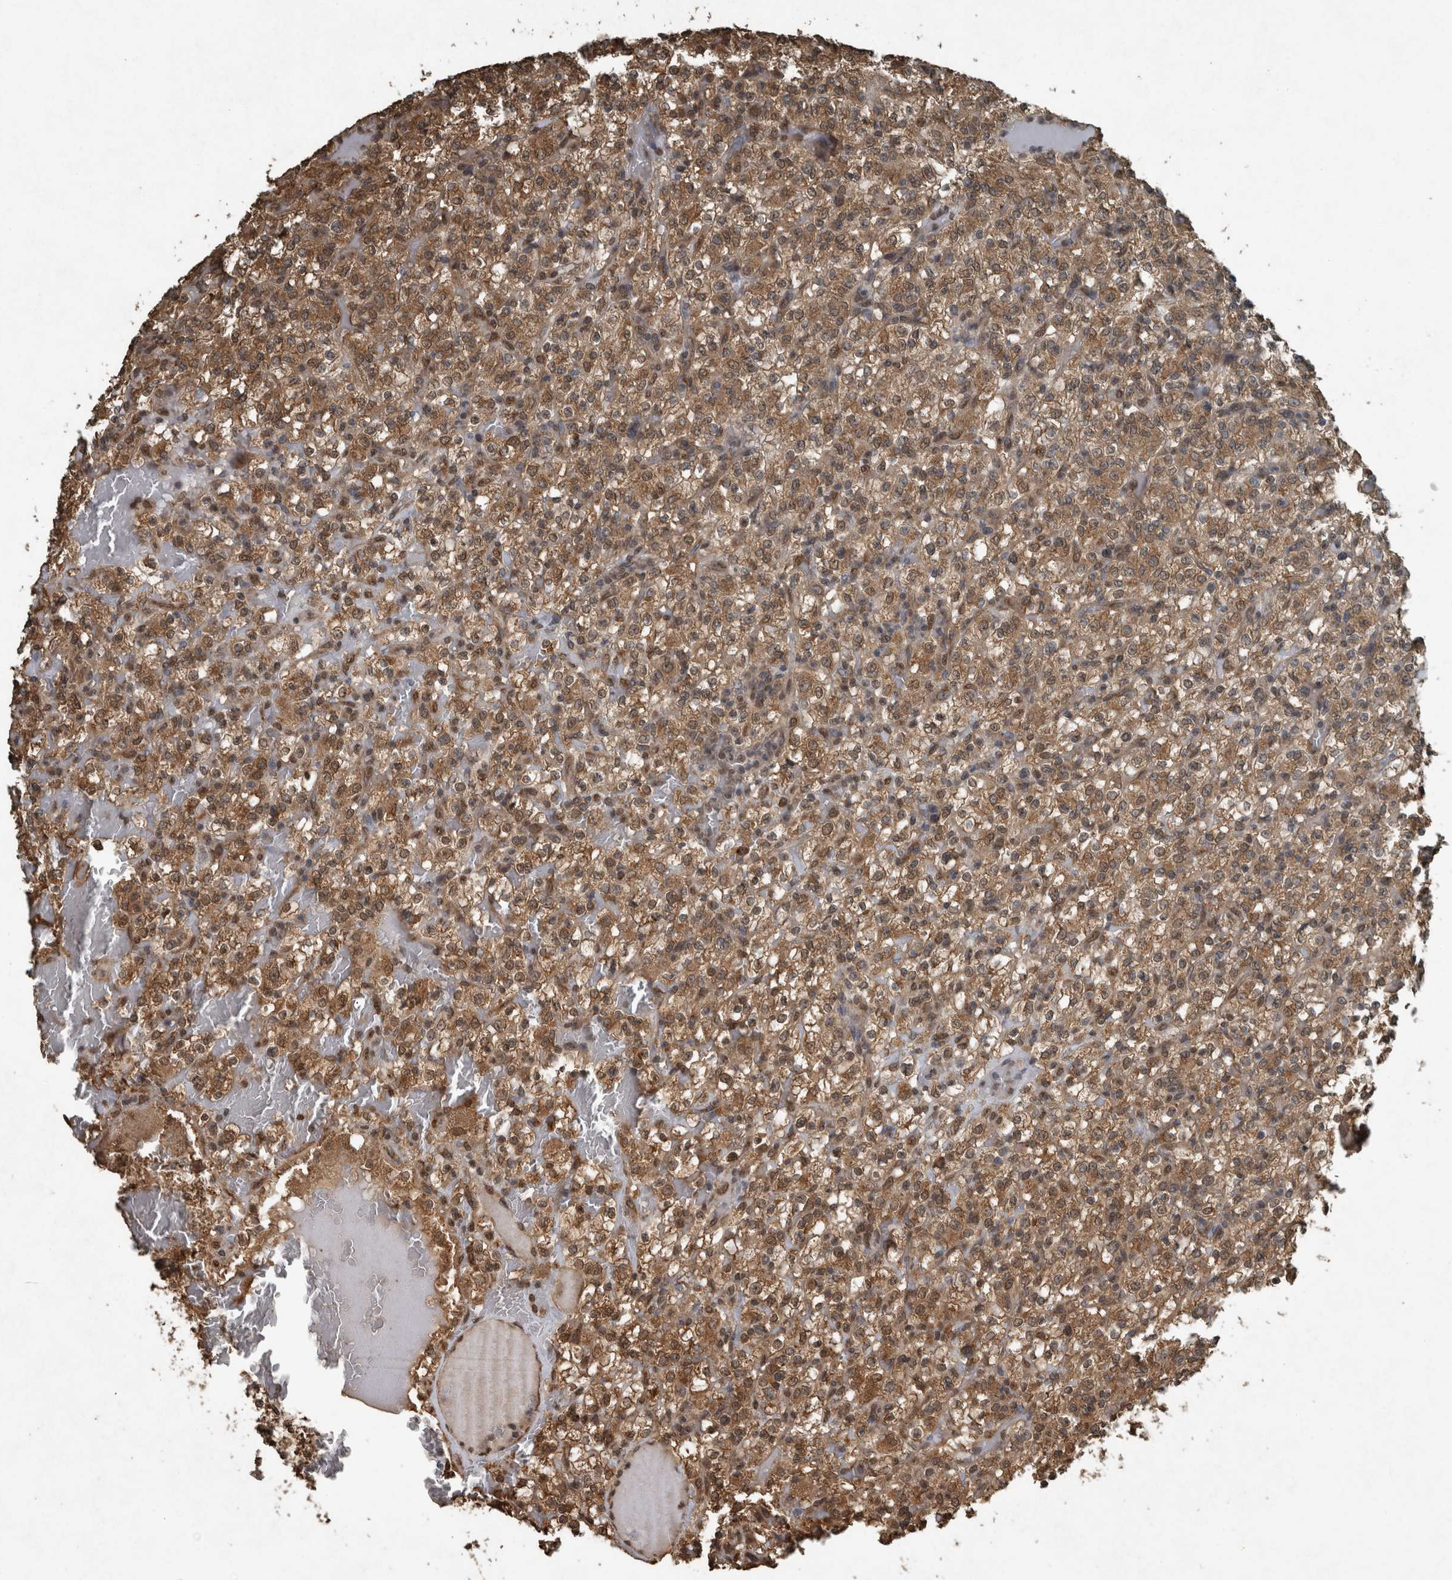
{"staining": {"intensity": "moderate", "quantity": ">75%", "location": "cytoplasmic/membranous,nuclear"}, "tissue": "renal cancer", "cell_type": "Tumor cells", "image_type": "cancer", "snomed": [{"axis": "morphology", "description": "Normal tissue, NOS"}, {"axis": "morphology", "description": "Adenocarcinoma, NOS"}, {"axis": "topography", "description": "Kidney"}], "caption": "Renal cancer tissue reveals moderate cytoplasmic/membranous and nuclear staining in about >75% of tumor cells, visualized by immunohistochemistry.", "gene": "ARHGEF12", "patient": {"sex": "female", "age": 72}}